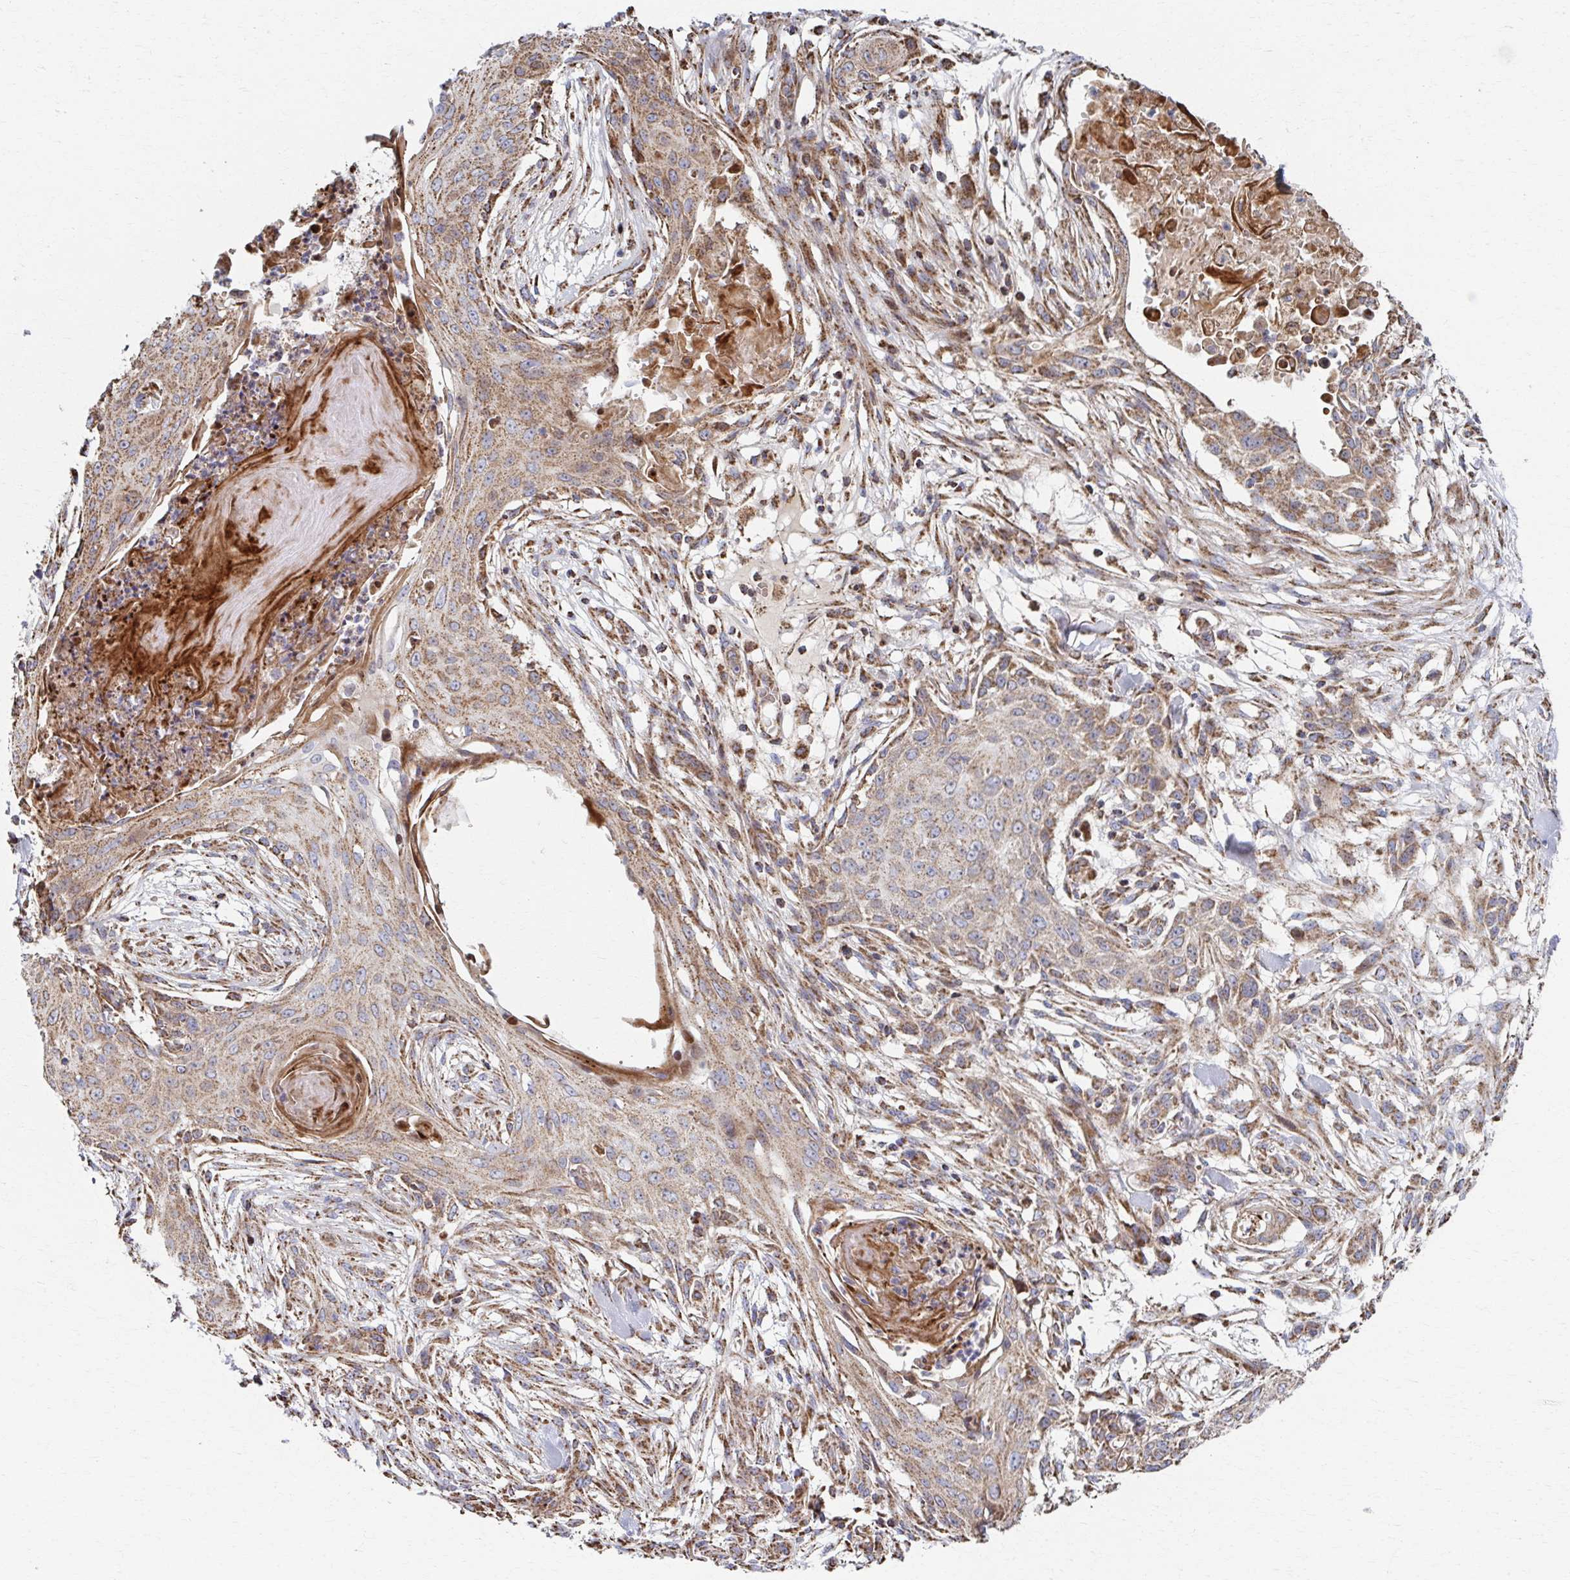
{"staining": {"intensity": "weak", "quantity": ">75%", "location": "cytoplasmic/membranous"}, "tissue": "skin cancer", "cell_type": "Tumor cells", "image_type": "cancer", "snomed": [{"axis": "morphology", "description": "Squamous cell carcinoma, NOS"}, {"axis": "topography", "description": "Skin"}], "caption": "A low amount of weak cytoplasmic/membranous expression is seen in approximately >75% of tumor cells in squamous cell carcinoma (skin) tissue. (Brightfield microscopy of DAB IHC at high magnification).", "gene": "SAT1", "patient": {"sex": "female", "age": 59}}